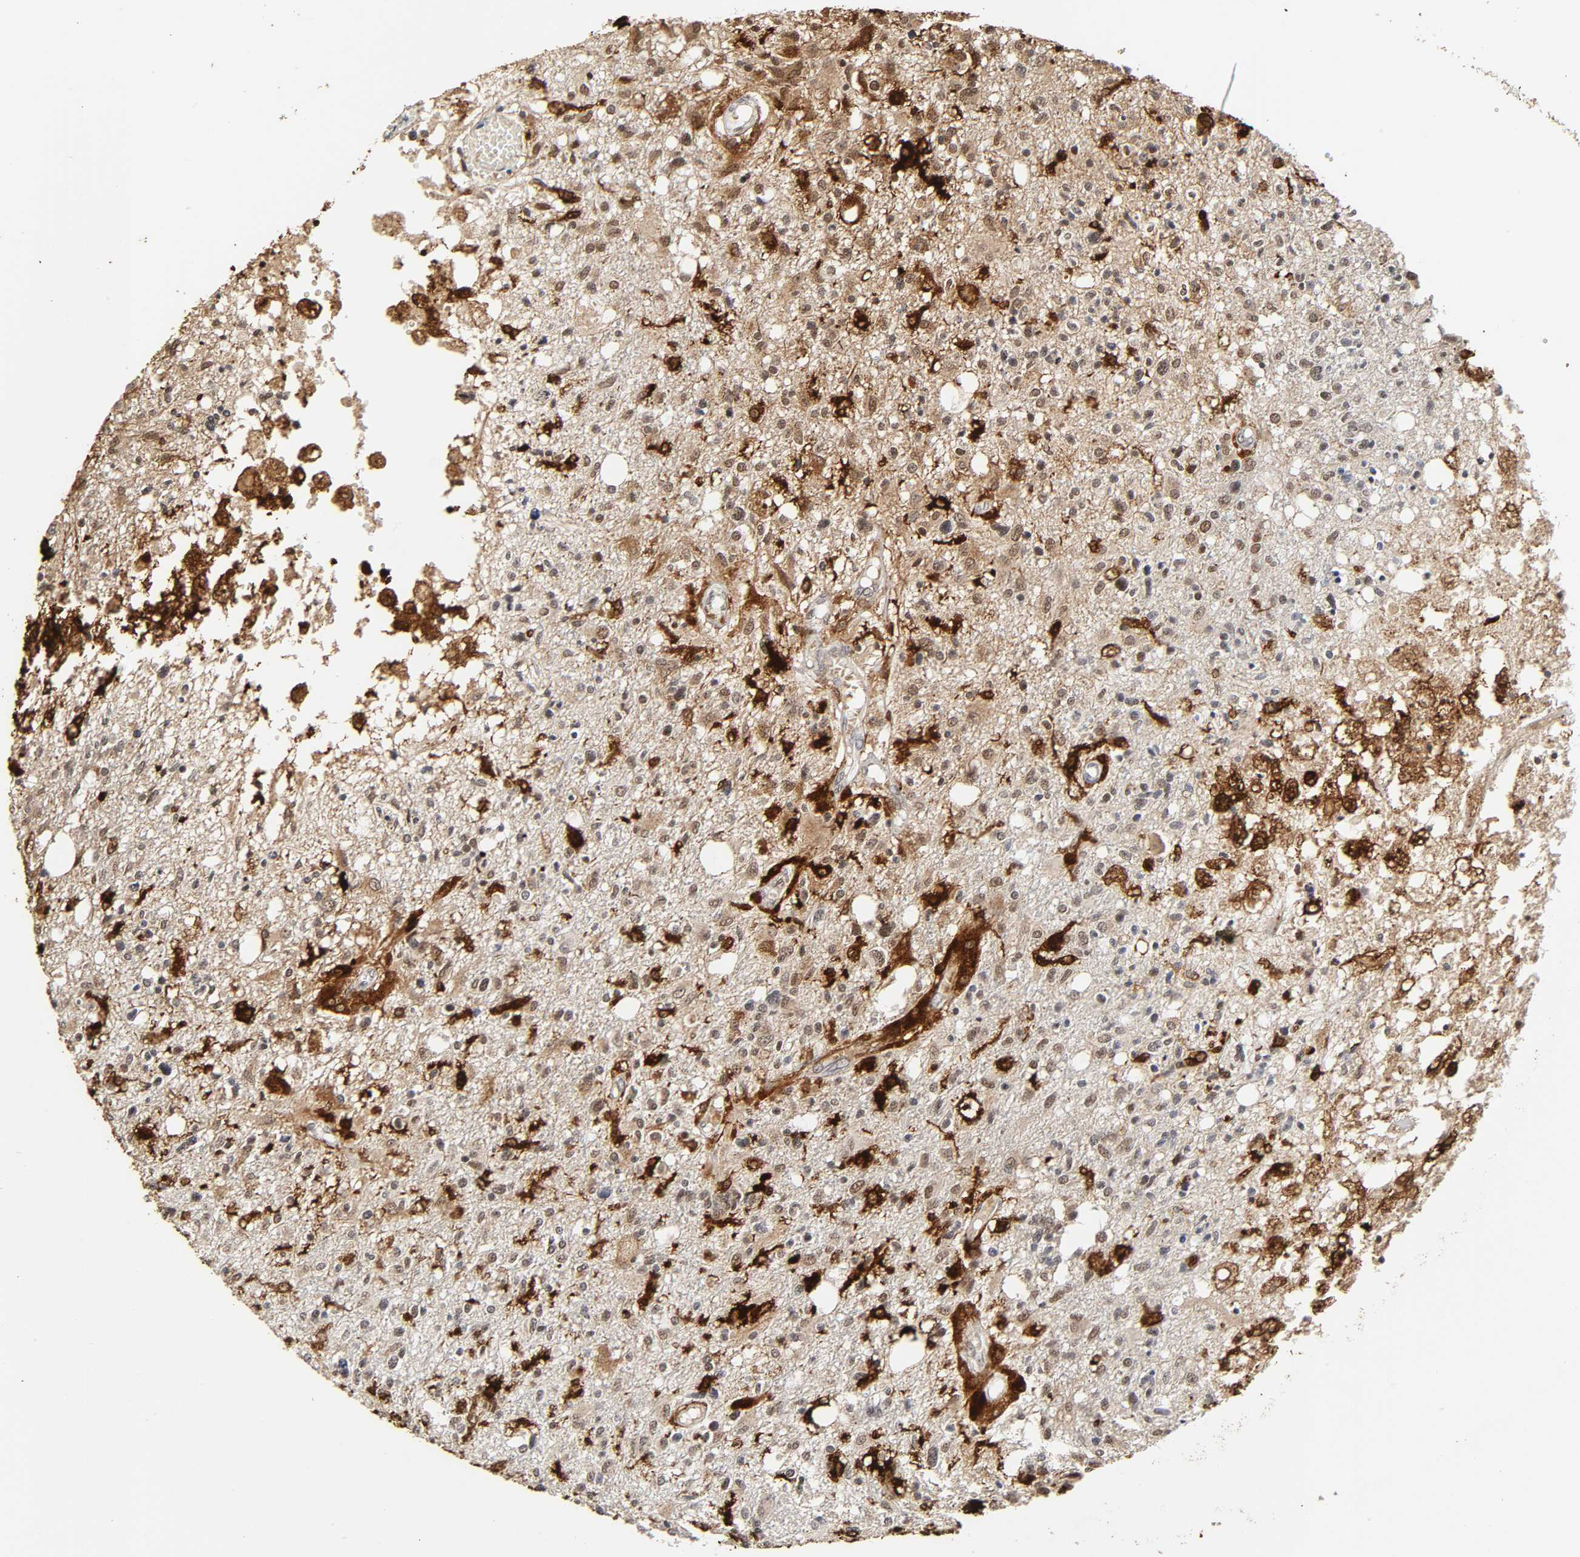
{"staining": {"intensity": "weak", "quantity": ">75%", "location": "nuclear"}, "tissue": "glioma", "cell_type": "Tumor cells", "image_type": "cancer", "snomed": [{"axis": "morphology", "description": "Glioma, malignant, High grade"}, {"axis": "topography", "description": "Cerebral cortex"}], "caption": "Immunohistochemical staining of high-grade glioma (malignant) displays low levels of weak nuclear expression in about >75% of tumor cells.", "gene": "KAT2B", "patient": {"sex": "male", "age": 76}}